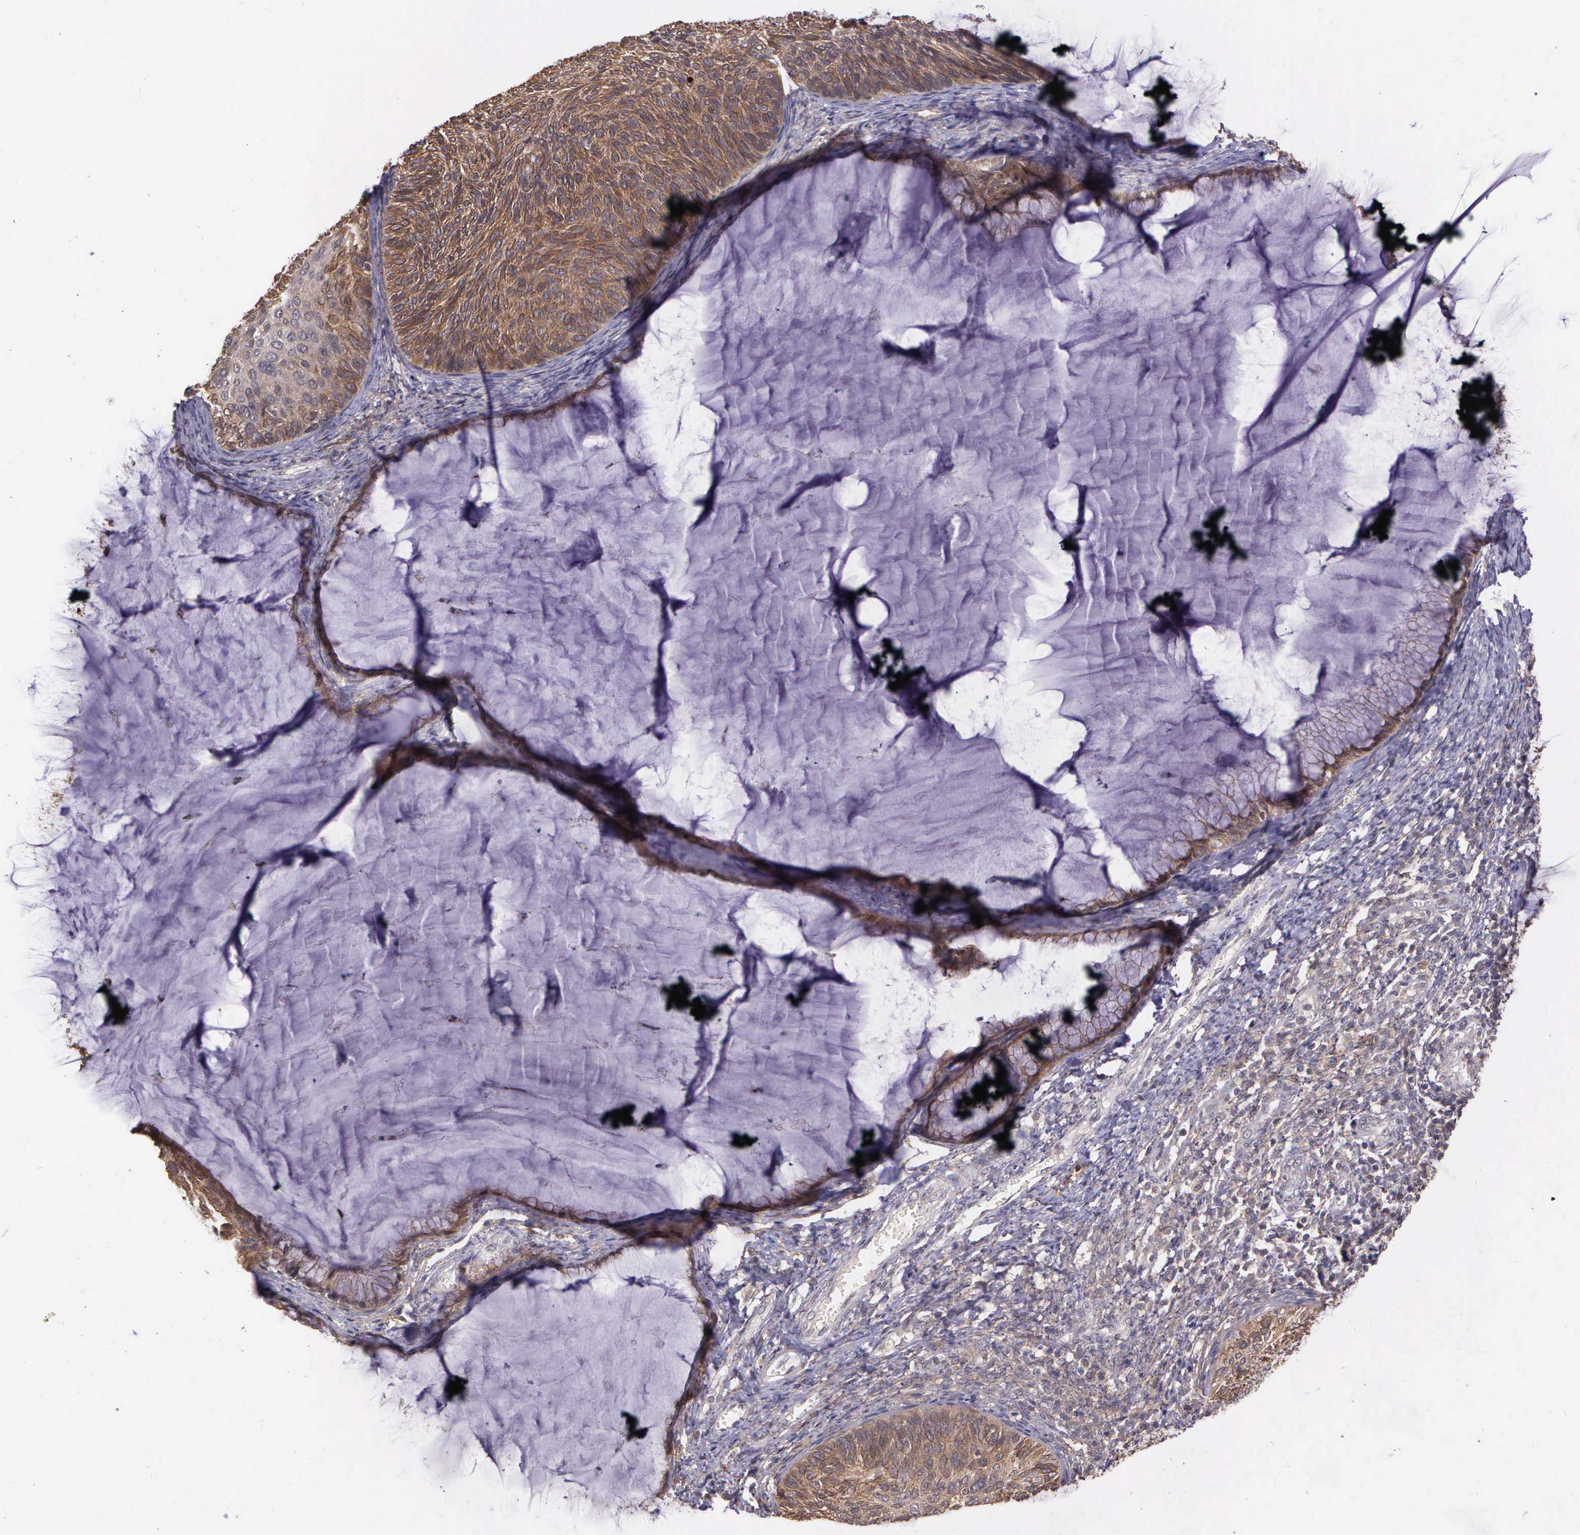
{"staining": {"intensity": "moderate", "quantity": ">75%", "location": "cytoplasmic/membranous"}, "tissue": "cervical cancer", "cell_type": "Tumor cells", "image_type": "cancer", "snomed": [{"axis": "morphology", "description": "Squamous cell carcinoma, NOS"}, {"axis": "topography", "description": "Cervix"}], "caption": "Tumor cells reveal medium levels of moderate cytoplasmic/membranous staining in approximately >75% of cells in cervical squamous cell carcinoma. (DAB (3,3'-diaminobenzidine) IHC, brown staining for protein, blue staining for nuclei).", "gene": "PRICKLE3", "patient": {"sex": "female", "age": 36}}